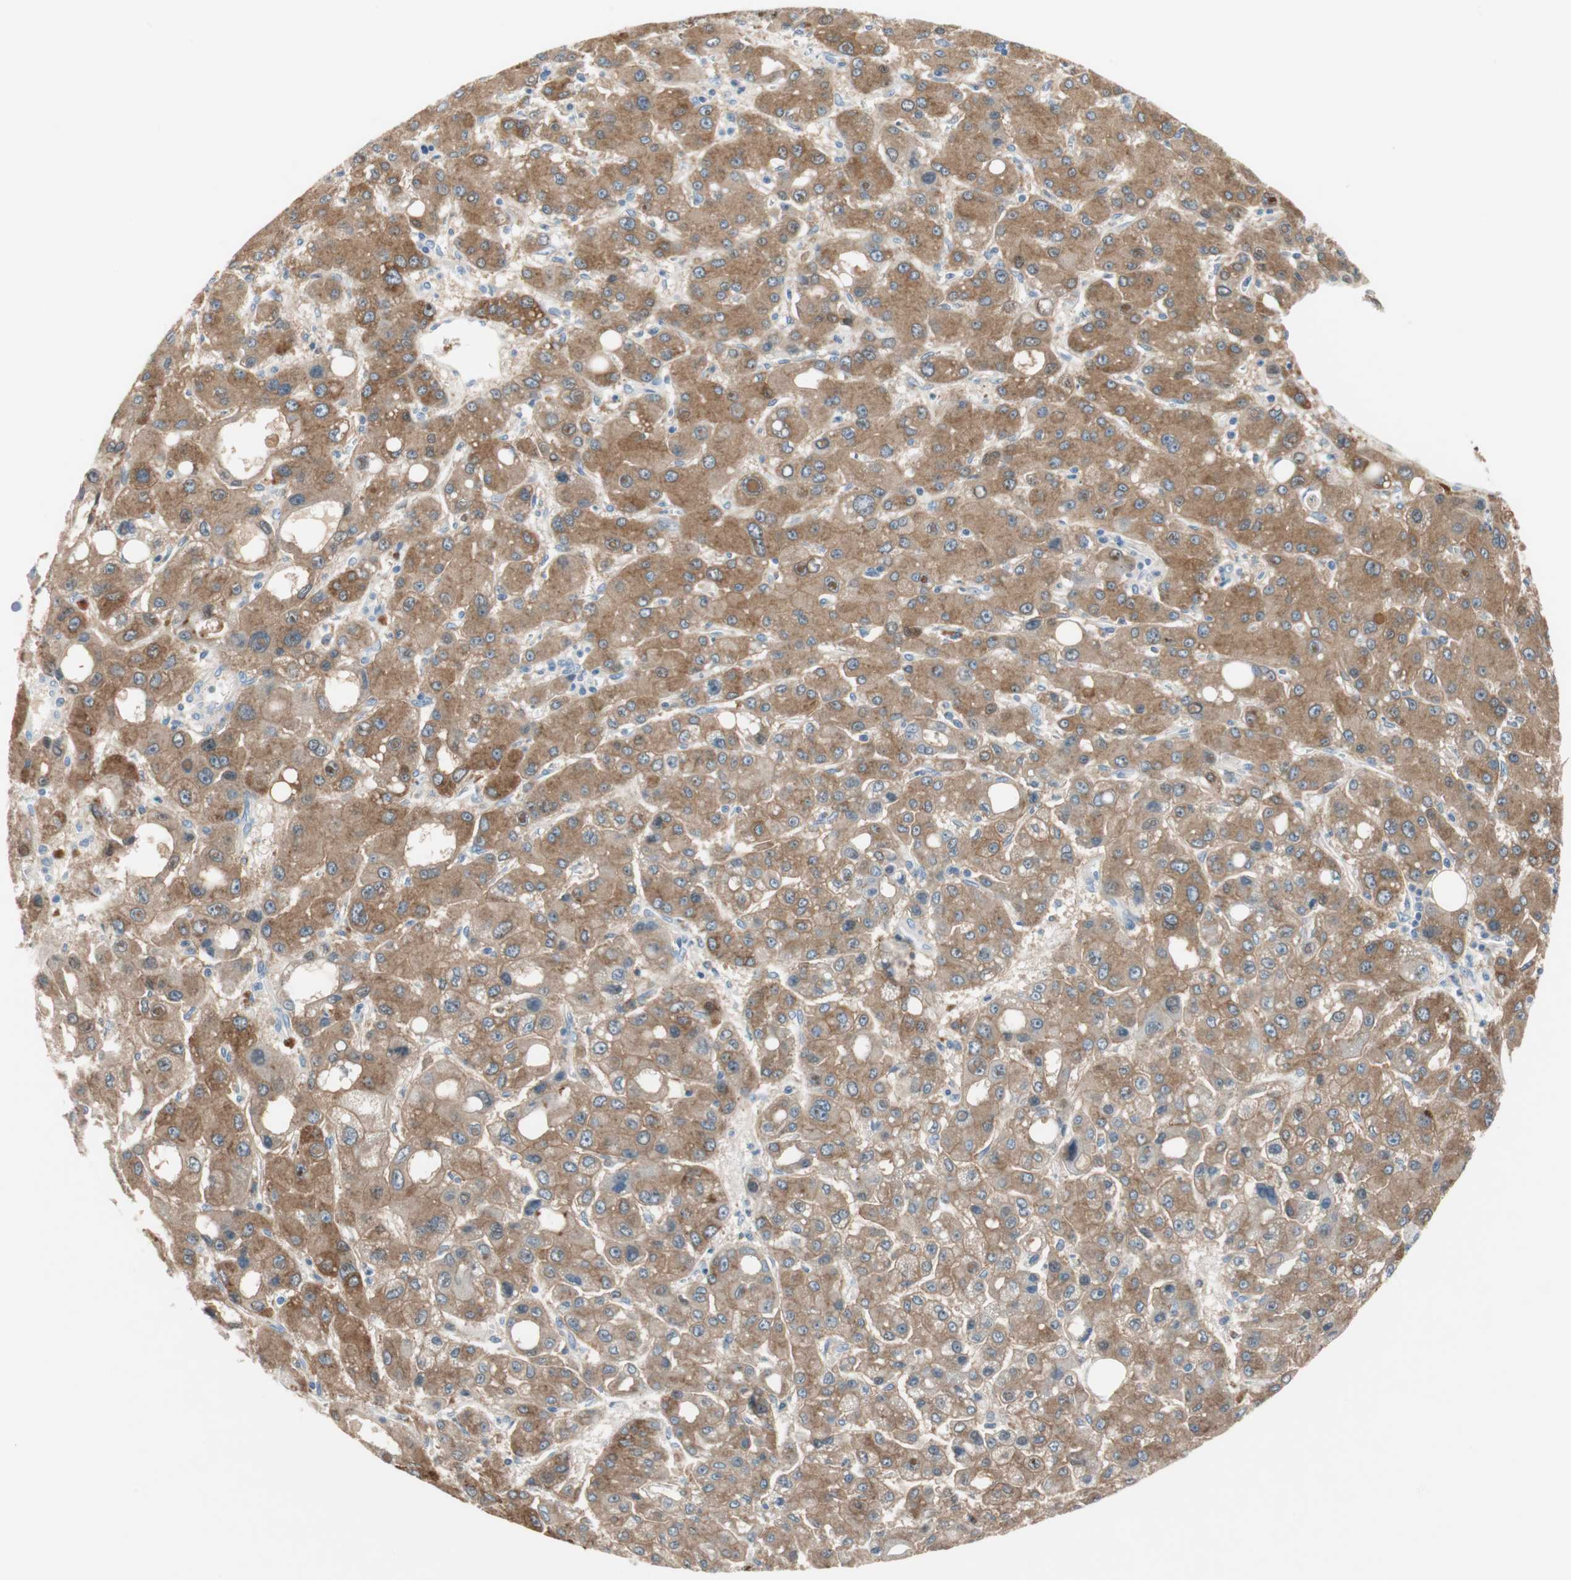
{"staining": {"intensity": "moderate", "quantity": ">75%", "location": "cytoplasmic/membranous"}, "tissue": "liver cancer", "cell_type": "Tumor cells", "image_type": "cancer", "snomed": [{"axis": "morphology", "description": "Carcinoma, Hepatocellular, NOS"}, {"axis": "topography", "description": "Liver"}], "caption": "Immunohistochemistry image of neoplastic tissue: liver cancer (hepatocellular carcinoma) stained using immunohistochemistry (IHC) shows medium levels of moderate protein expression localized specifically in the cytoplasmic/membranous of tumor cells, appearing as a cytoplasmic/membranous brown color.", "gene": "PDZK1", "patient": {"sex": "male", "age": 55}}